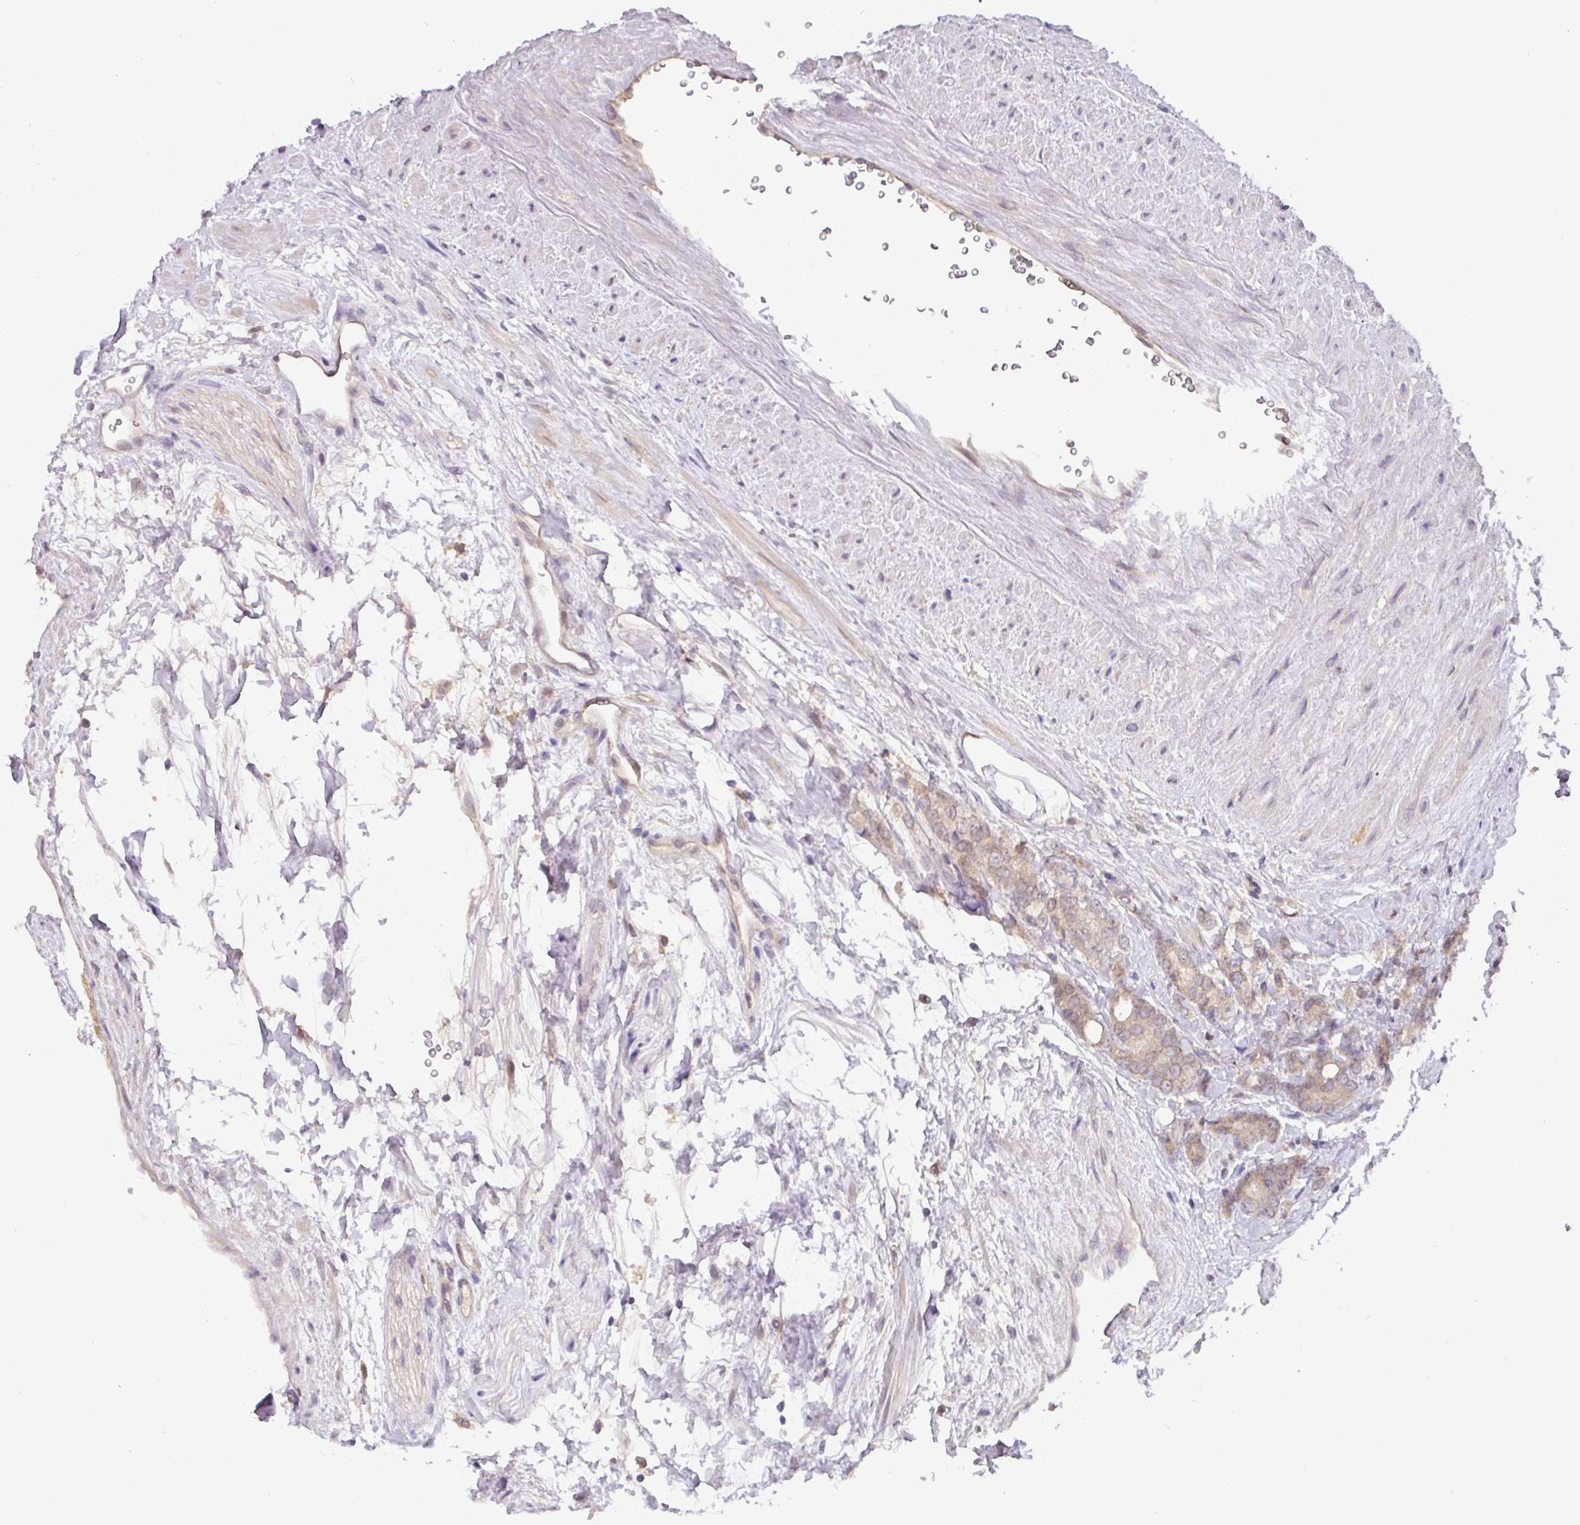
{"staining": {"intensity": "weak", "quantity": ">75%", "location": "cytoplasmic/membranous"}, "tissue": "prostate cancer", "cell_type": "Tumor cells", "image_type": "cancer", "snomed": [{"axis": "morphology", "description": "Adenocarcinoma, High grade"}, {"axis": "topography", "description": "Prostate"}], "caption": "The immunohistochemical stain highlights weak cytoplasmic/membranous positivity in tumor cells of adenocarcinoma (high-grade) (prostate) tissue. The staining is performed using DAB brown chromogen to label protein expression. The nuclei are counter-stained blue using hematoxylin.", "gene": "GCNT7", "patient": {"sex": "male", "age": 62}}